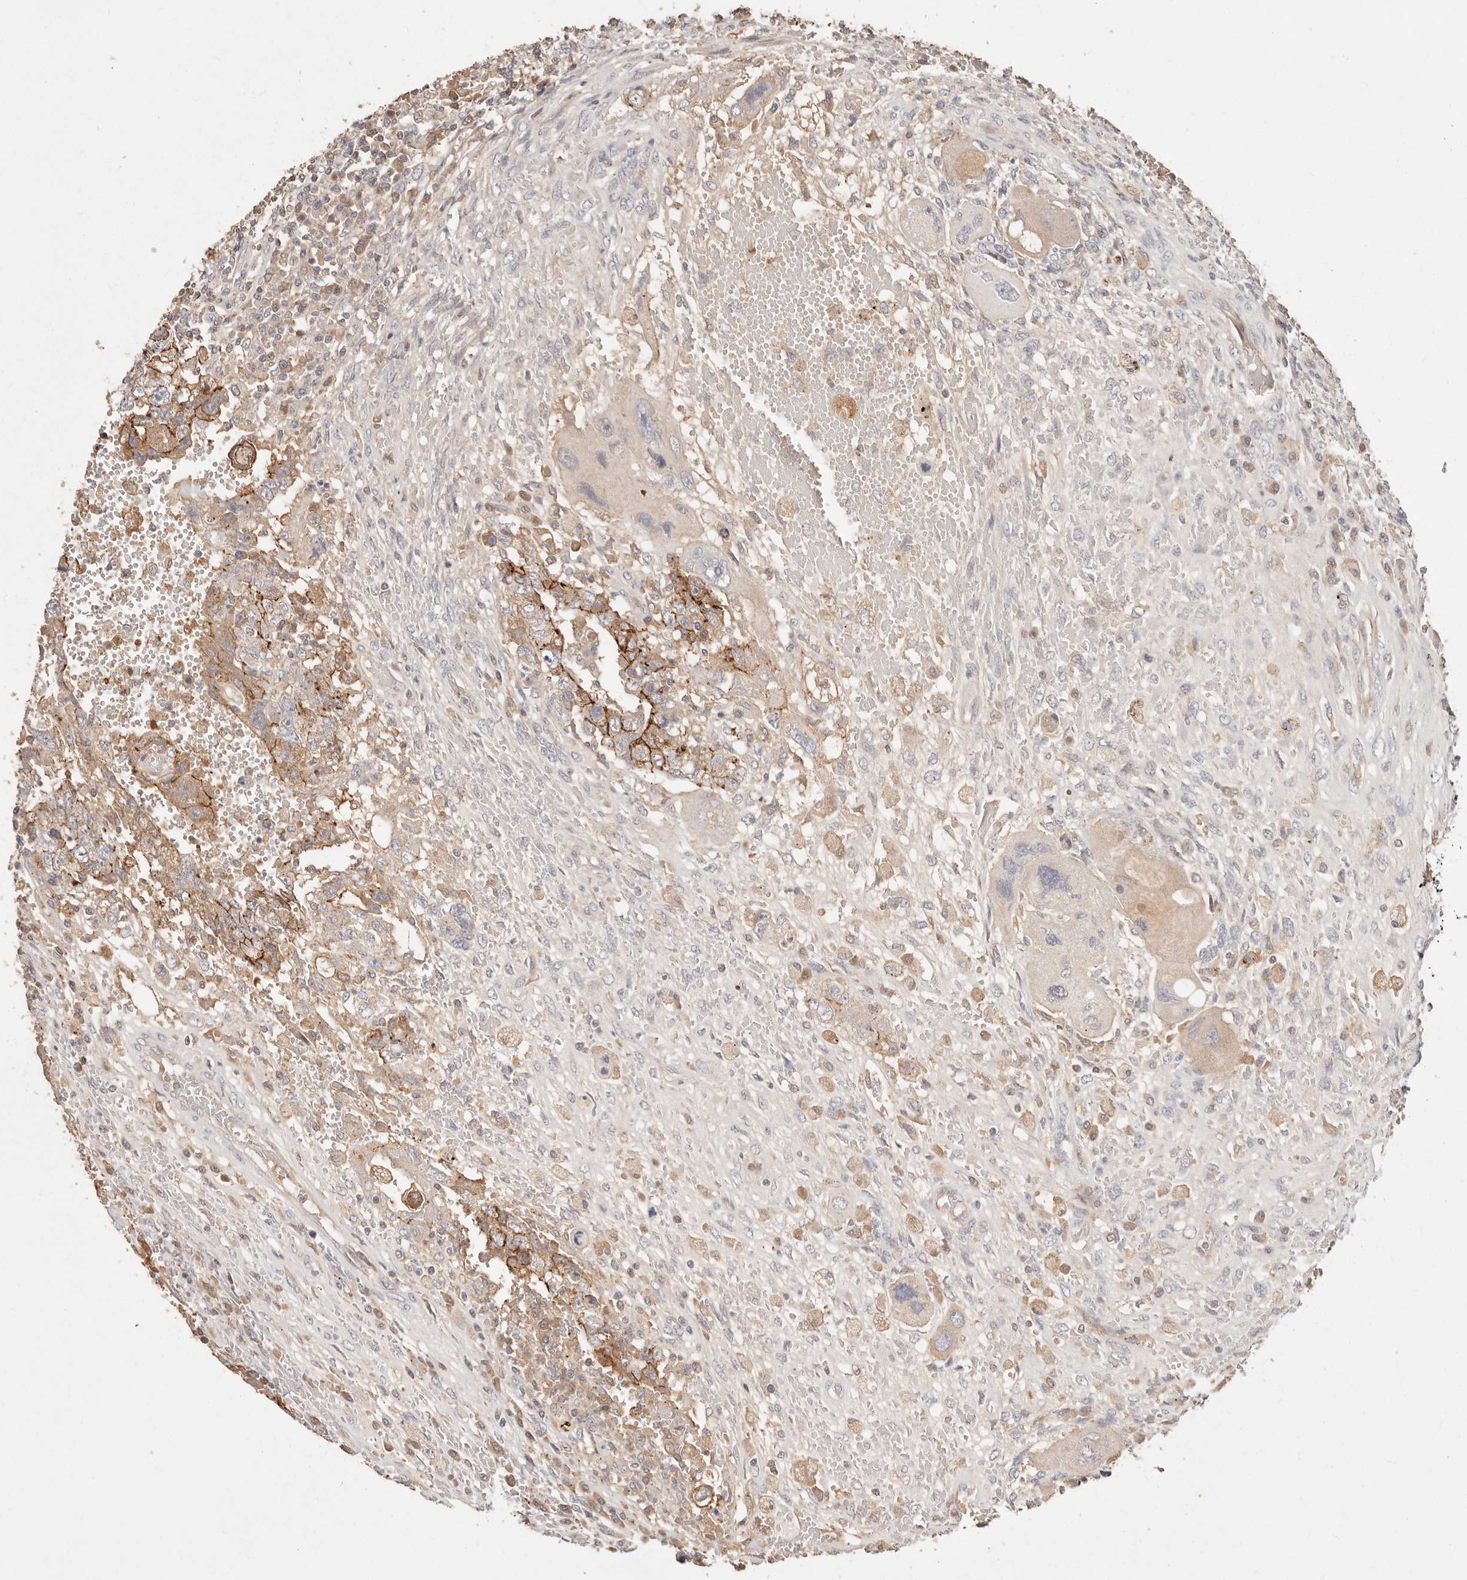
{"staining": {"intensity": "moderate", "quantity": "<25%", "location": "cytoplasmic/membranous"}, "tissue": "testis cancer", "cell_type": "Tumor cells", "image_type": "cancer", "snomed": [{"axis": "morphology", "description": "Carcinoma, Embryonal, NOS"}, {"axis": "topography", "description": "Testis"}], "caption": "Immunohistochemical staining of embryonal carcinoma (testis) shows moderate cytoplasmic/membranous protein expression in about <25% of tumor cells.", "gene": "CXADR", "patient": {"sex": "male", "age": 26}}